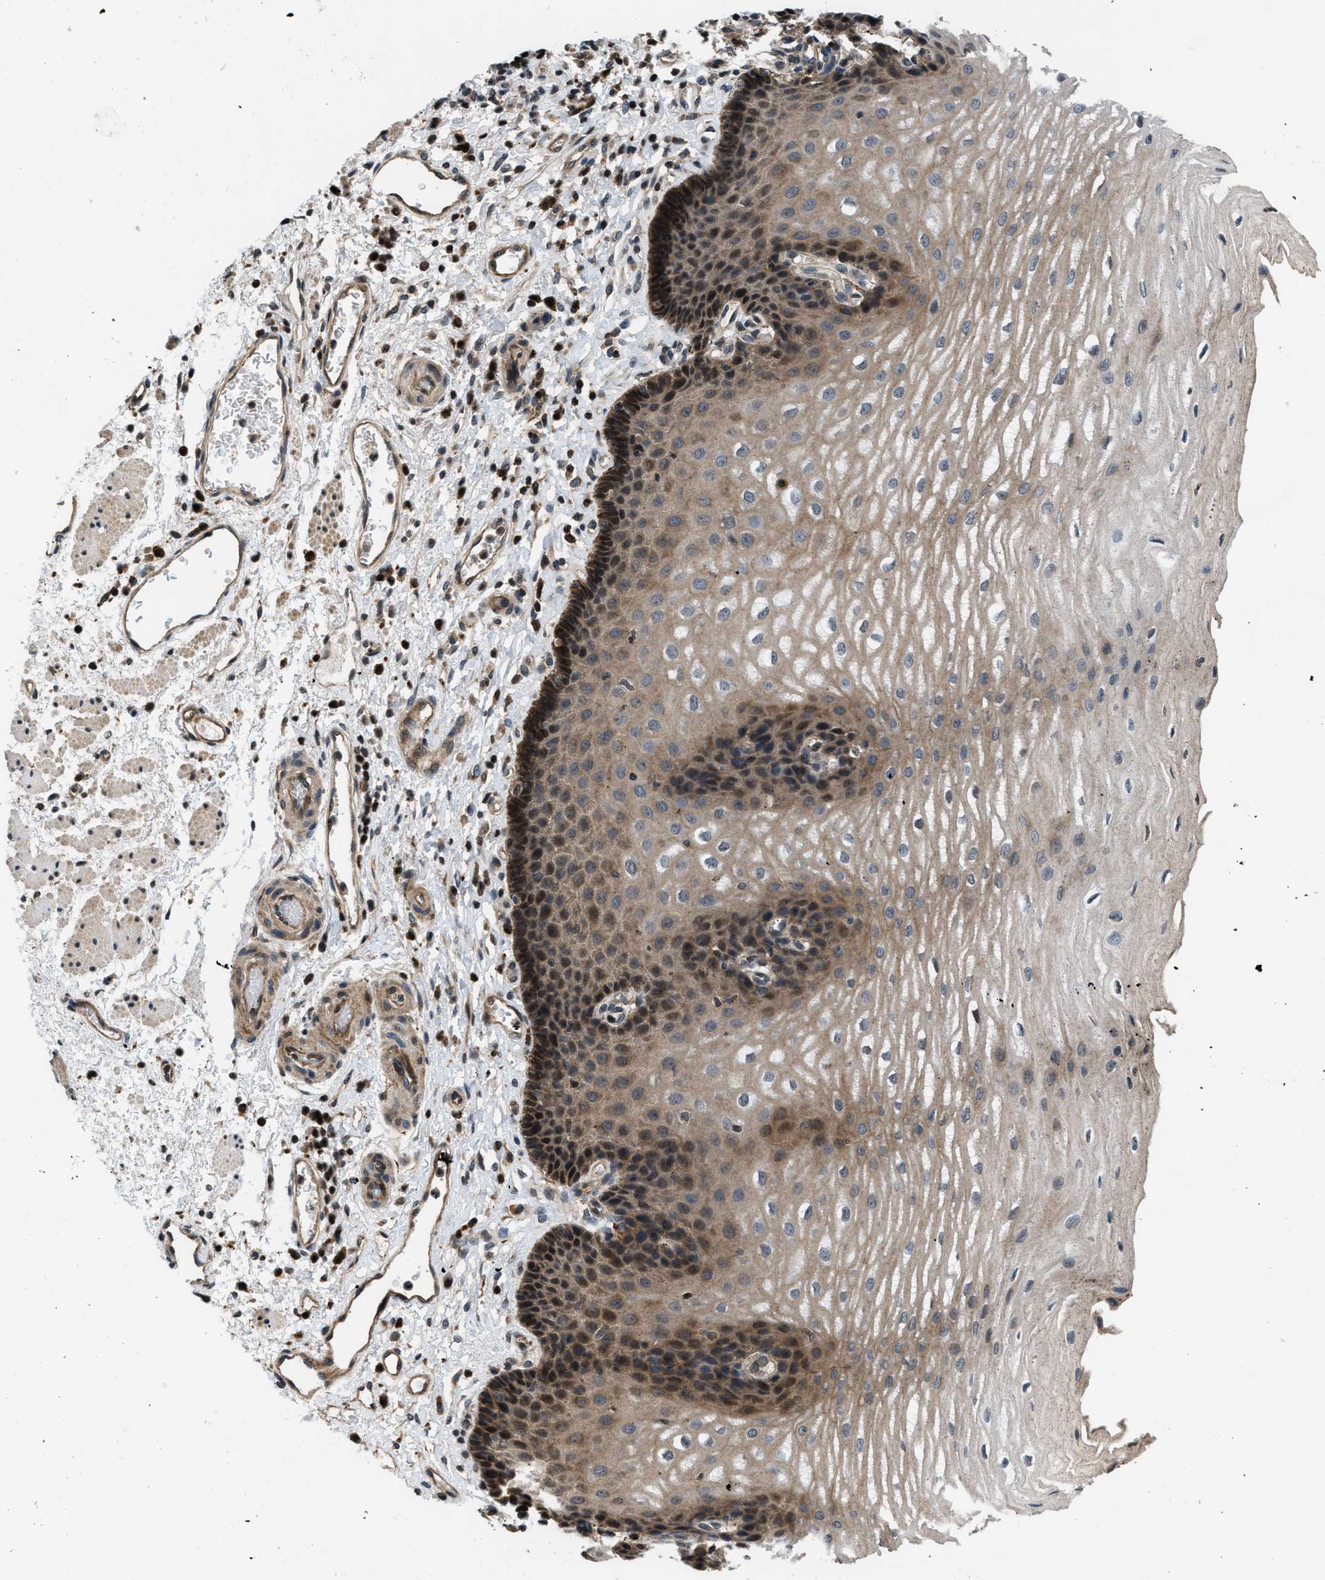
{"staining": {"intensity": "strong", "quantity": "25%-75%", "location": "cytoplasmic/membranous"}, "tissue": "esophagus", "cell_type": "Squamous epithelial cells", "image_type": "normal", "snomed": [{"axis": "morphology", "description": "Normal tissue, NOS"}, {"axis": "topography", "description": "Esophagus"}], "caption": "This image displays IHC staining of normal human esophagus, with high strong cytoplasmic/membranous staining in approximately 25%-75% of squamous epithelial cells.", "gene": "CTBS", "patient": {"sex": "male", "age": 54}}